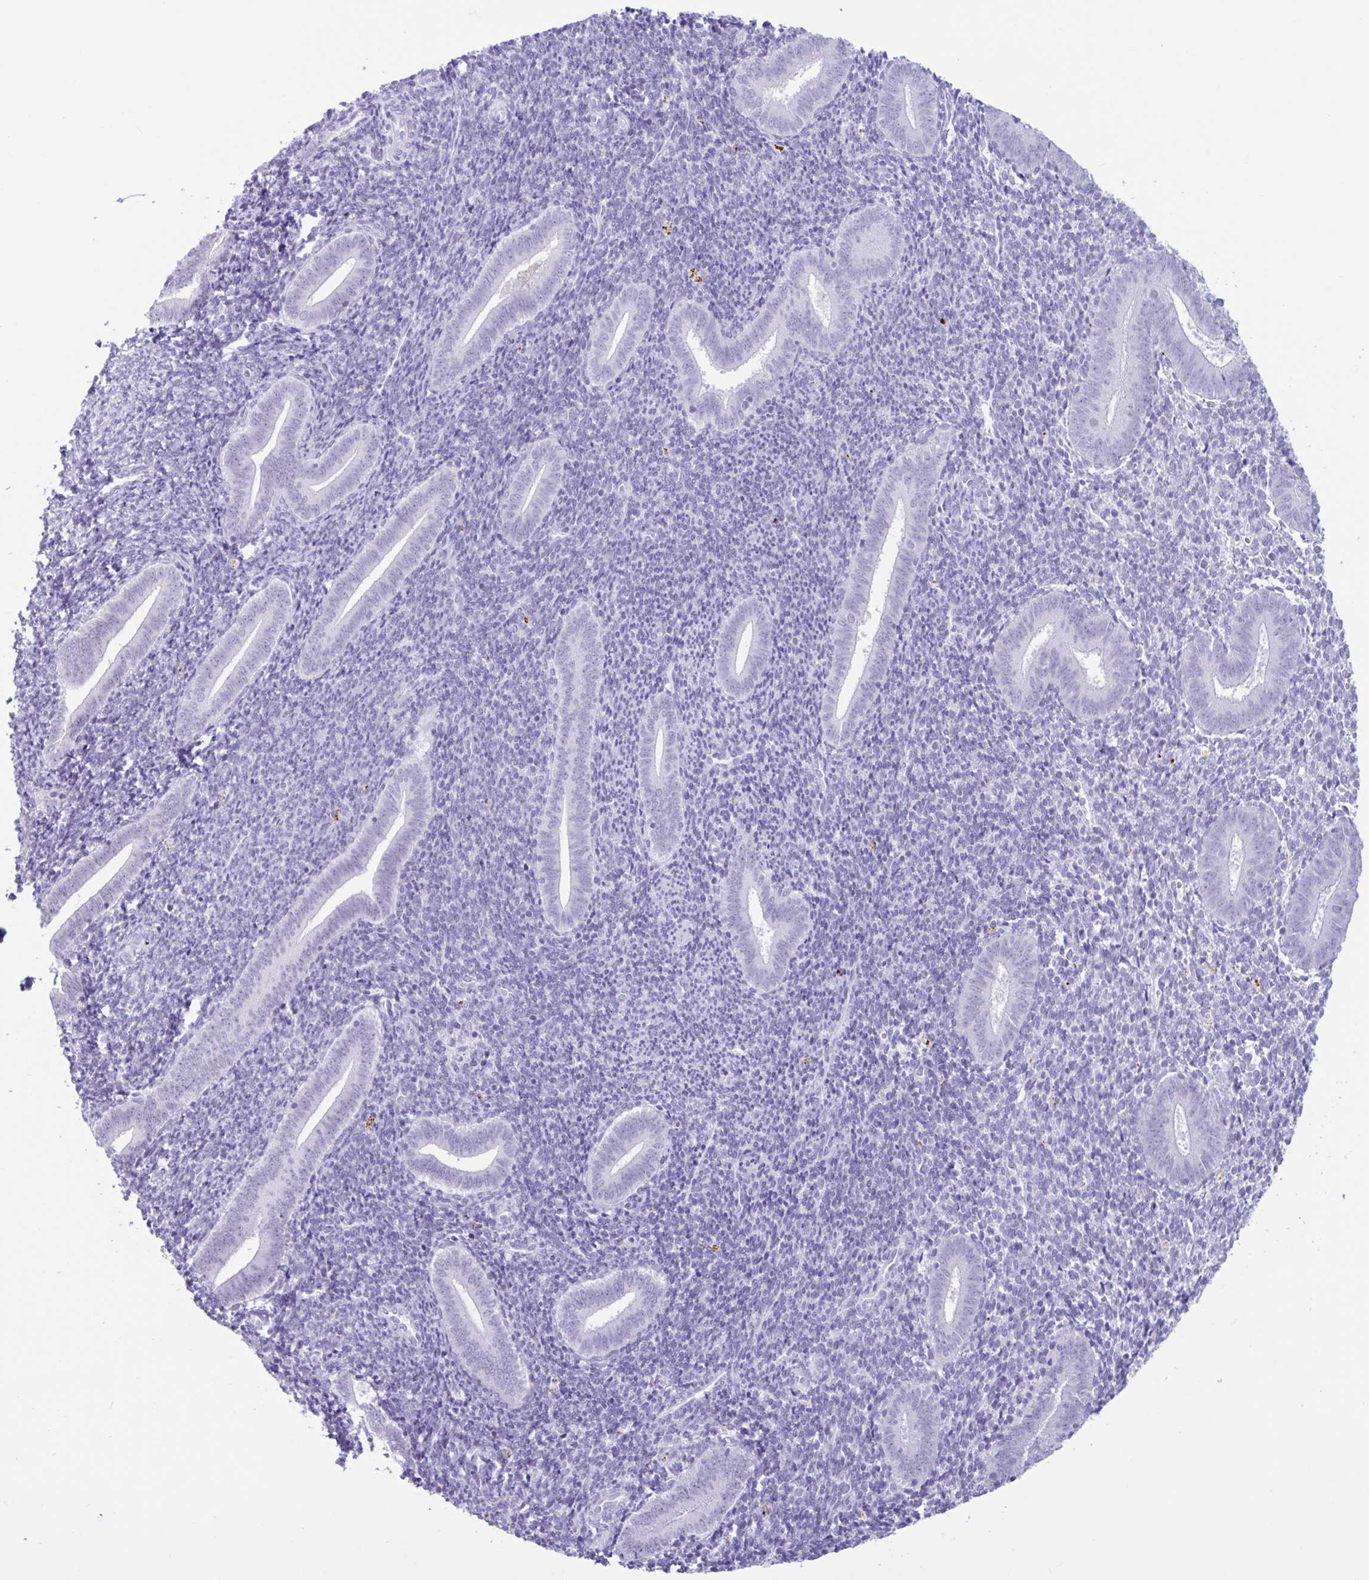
{"staining": {"intensity": "negative", "quantity": "none", "location": "none"}, "tissue": "endometrium", "cell_type": "Cells in endometrial stroma", "image_type": "normal", "snomed": [{"axis": "morphology", "description": "Normal tissue, NOS"}, {"axis": "topography", "description": "Endometrium"}], "caption": "This is an immunohistochemistry micrograph of unremarkable human endometrium. There is no positivity in cells in endometrial stroma.", "gene": "CTSE", "patient": {"sex": "female", "age": 25}}